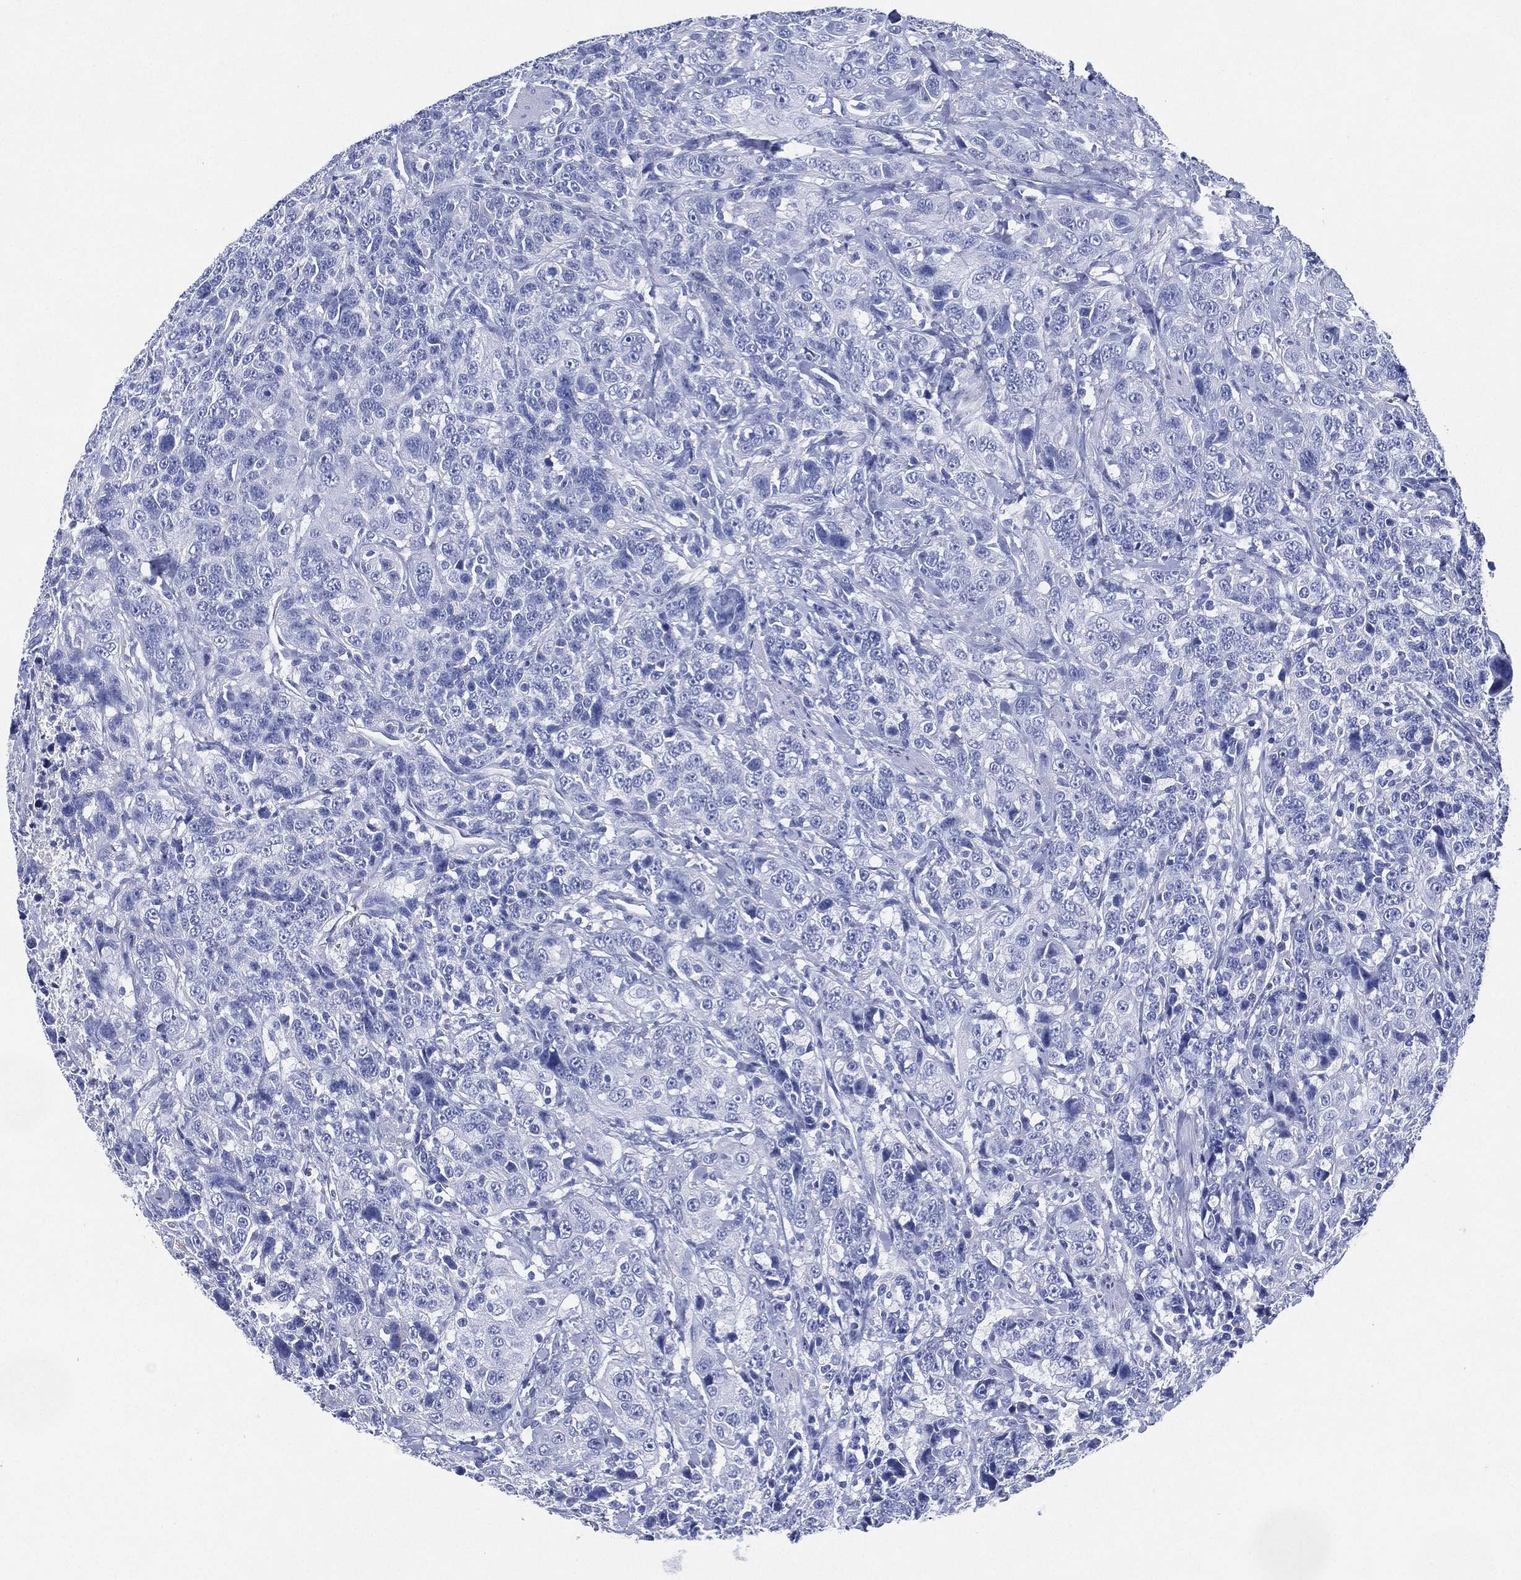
{"staining": {"intensity": "negative", "quantity": "none", "location": "none"}, "tissue": "urothelial cancer", "cell_type": "Tumor cells", "image_type": "cancer", "snomed": [{"axis": "morphology", "description": "Urothelial carcinoma, NOS"}, {"axis": "morphology", "description": "Urothelial carcinoma, High grade"}, {"axis": "topography", "description": "Urinary bladder"}], "caption": "This image is of urothelial cancer stained with immunohistochemistry to label a protein in brown with the nuclei are counter-stained blue. There is no staining in tumor cells. (DAB (3,3'-diaminobenzidine) immunohistochemistry (IHC), high magnification).", "gene": "SIGLECL1", "patient": {"sex": "female", "age": 73}}